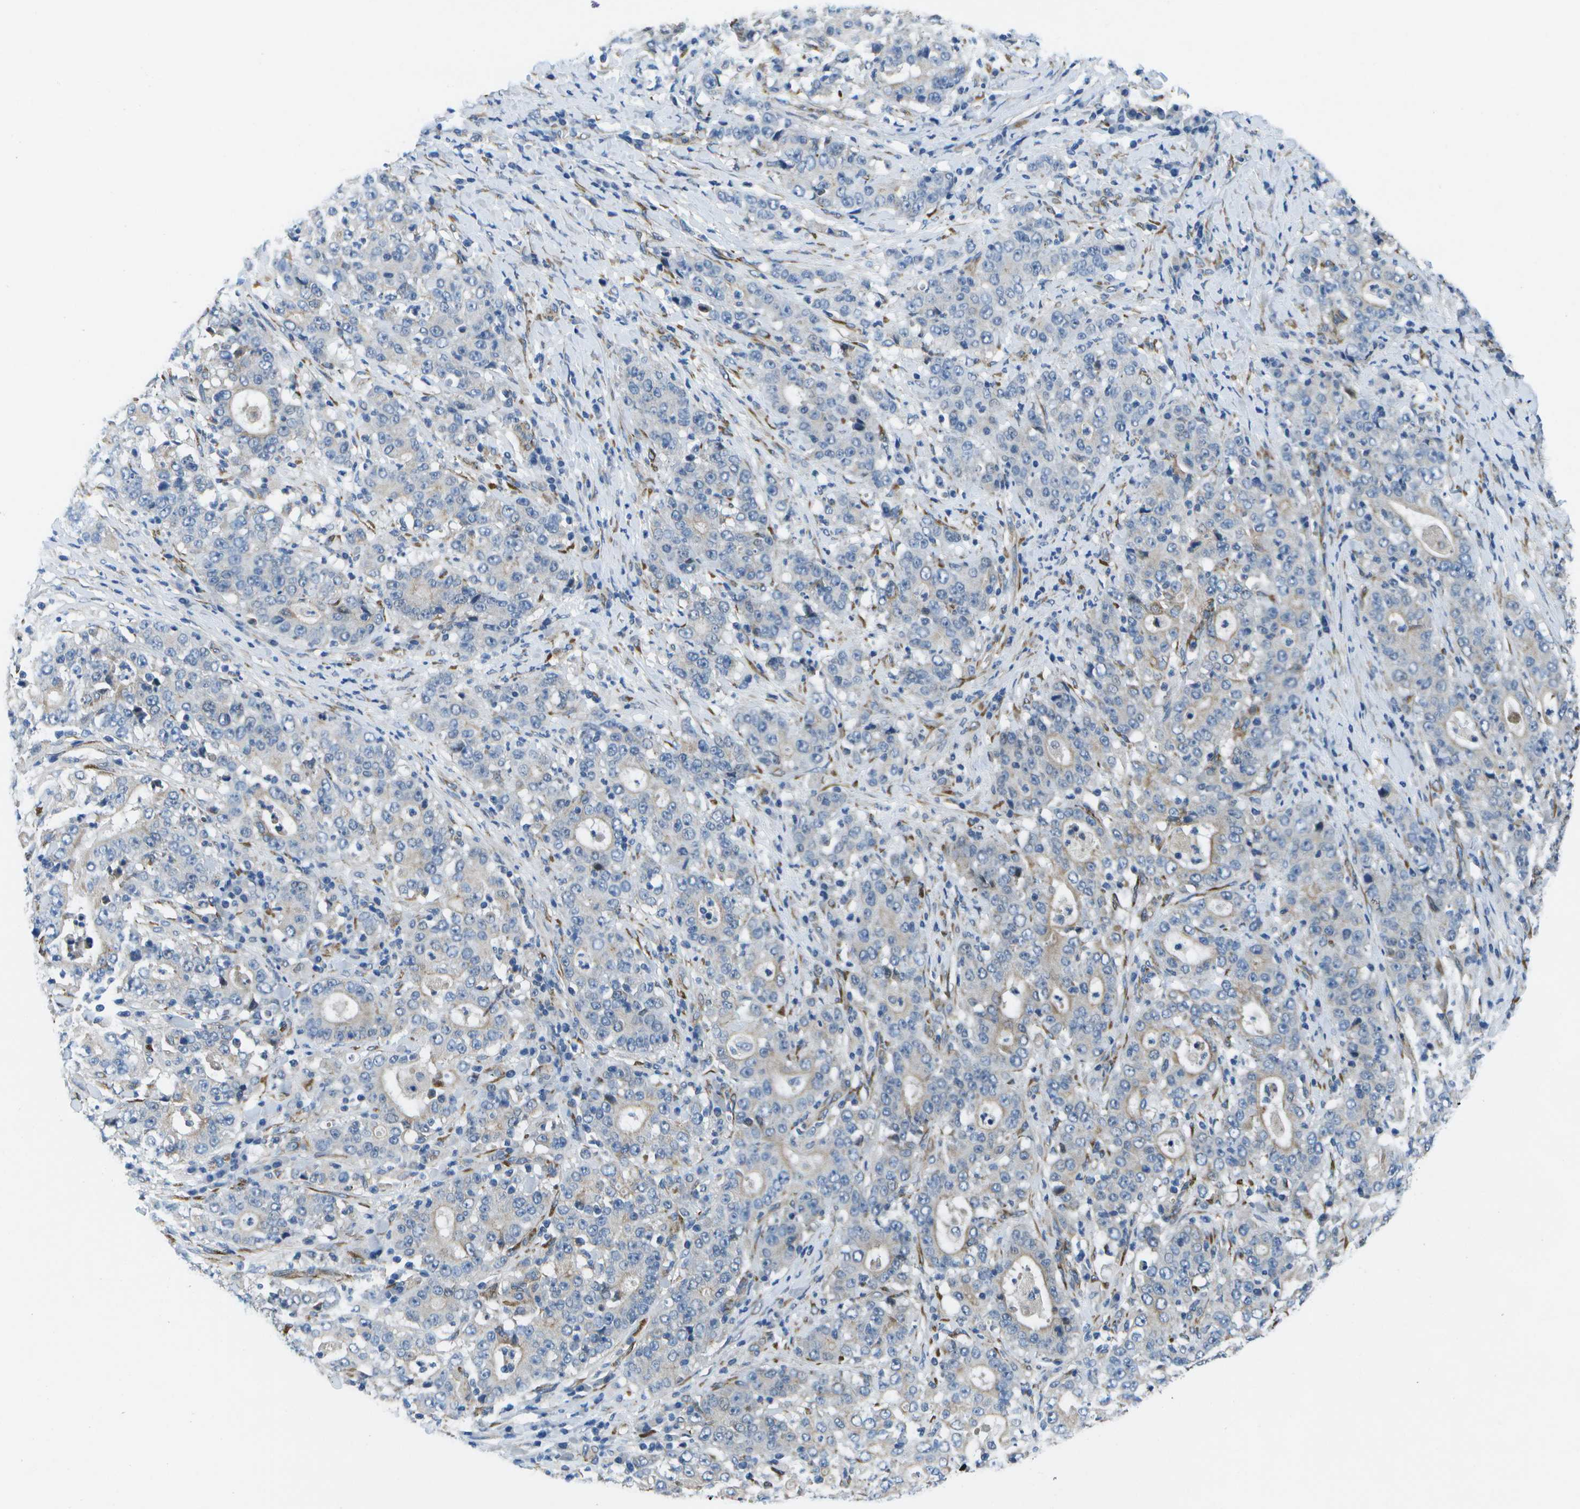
{"staining": {"intensity": "negative", "quantity": "none", "location": "none"}, "tissue": "stomach cancer", "cell_type": "Tumor cells", "image_type": "cancer", "snomed": [{"axis": "morphology", "description": "Normal tissue, NOS"}, {"axis": "morphology", "description": "Adenocarcinoma, NOS"}, {"axis": "topography", "description": "Stomach, upper"}, {"axis": "topography", "description": "Stomach"}], "caption": "IHC of human stomach adenocarcinoma reveals no positivity in tumor cells.", "gene": "P3H1", "patient": {"sex": "male", "age": 59}}